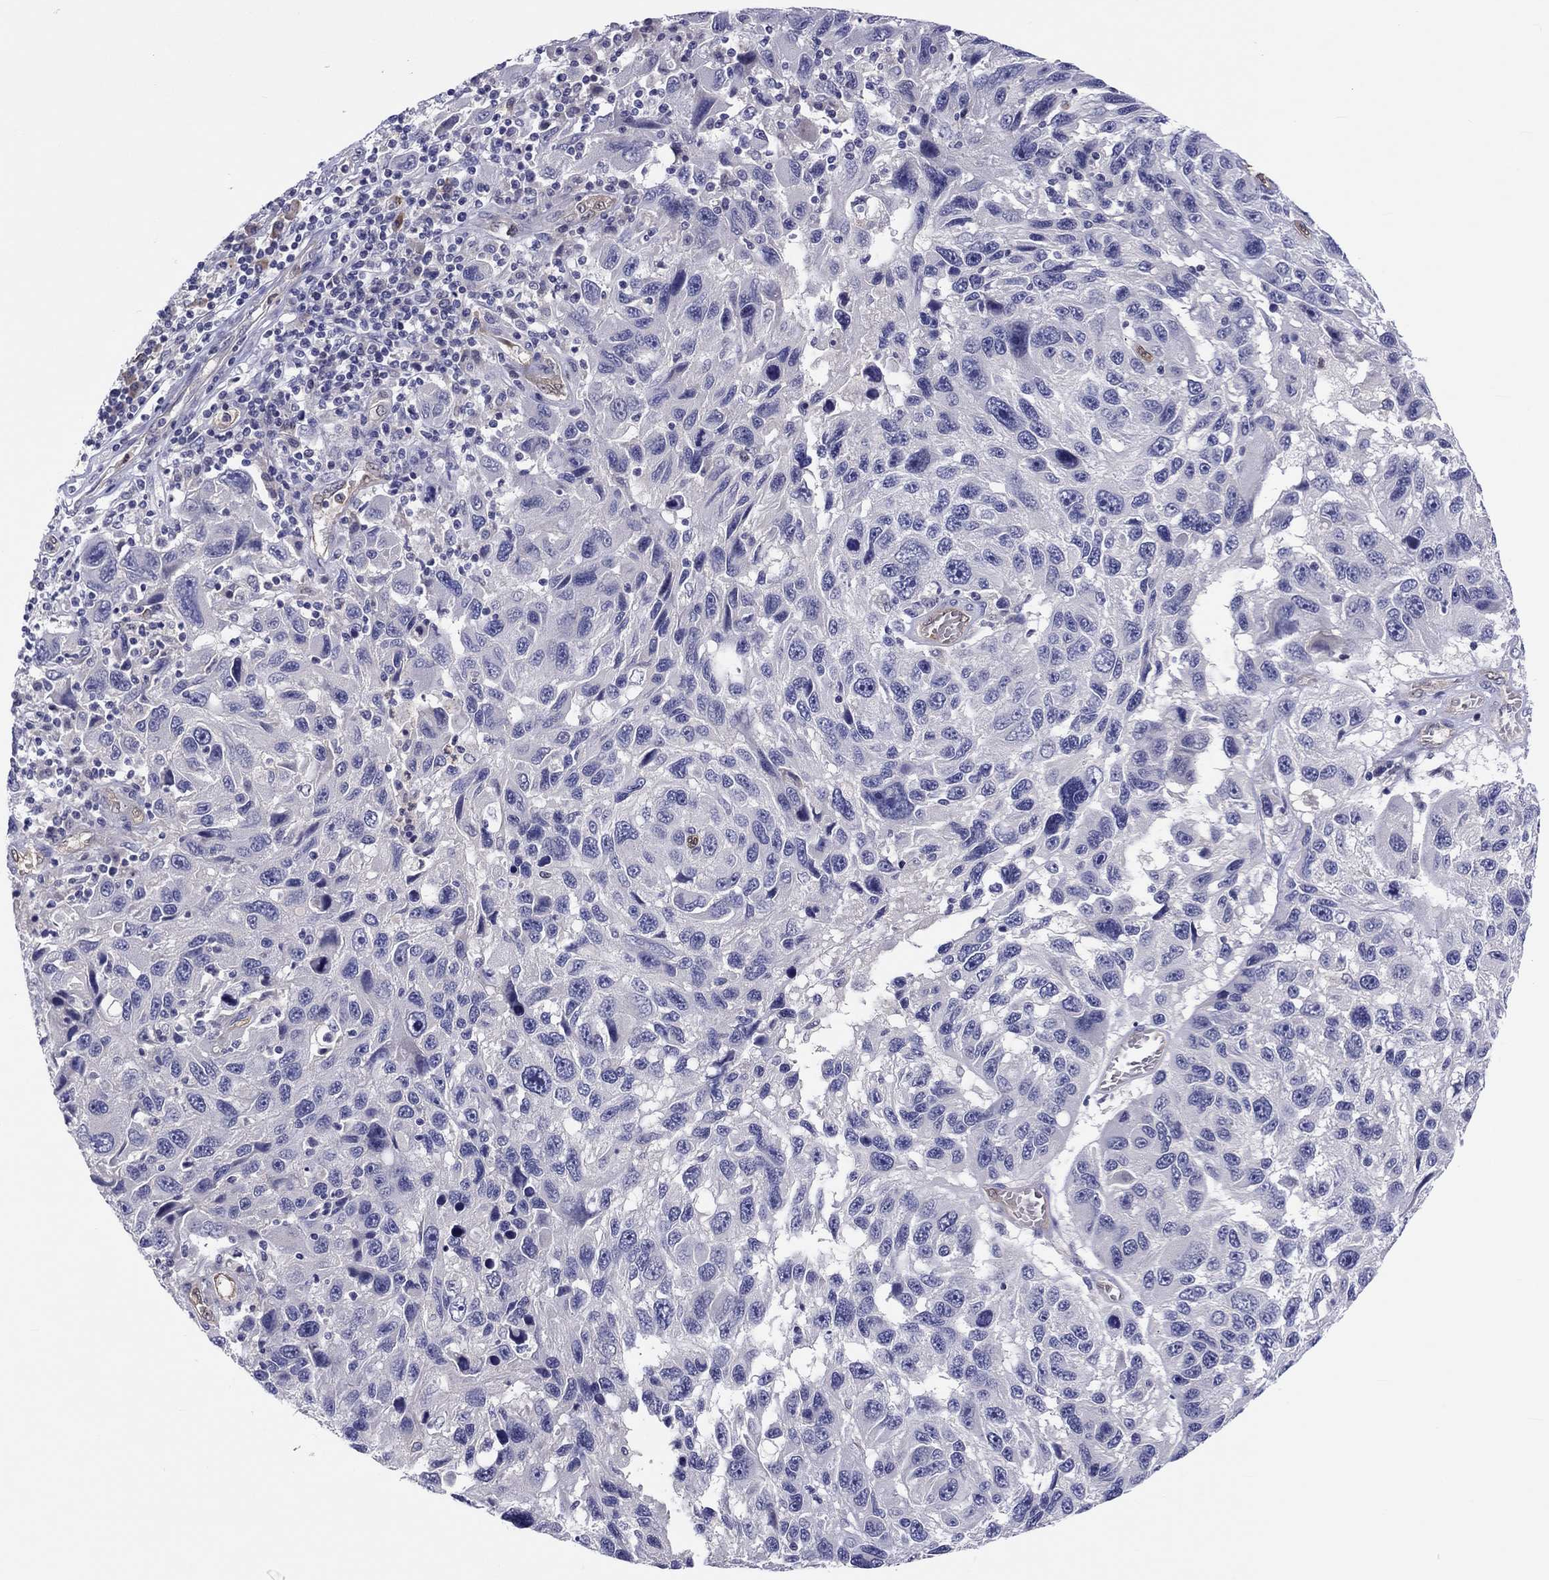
{"staining": {"intensity": "negative", "quantity": "none", "location": "none"}, "tissue": "melanoma", "cell_type": "Tumor cells", "image_type": "cancer", "snomed": [{"axis": "morphology", "description": "Malignant melanoma, NOS"}, {"axis": "topography", "description": "Skin"}], "caption": "This is an IHC histopathology image of human melanoma. There is no expression in tumor cells.", "gene": "ABCG4", "patient": {"sex": "male", "age": 53}}